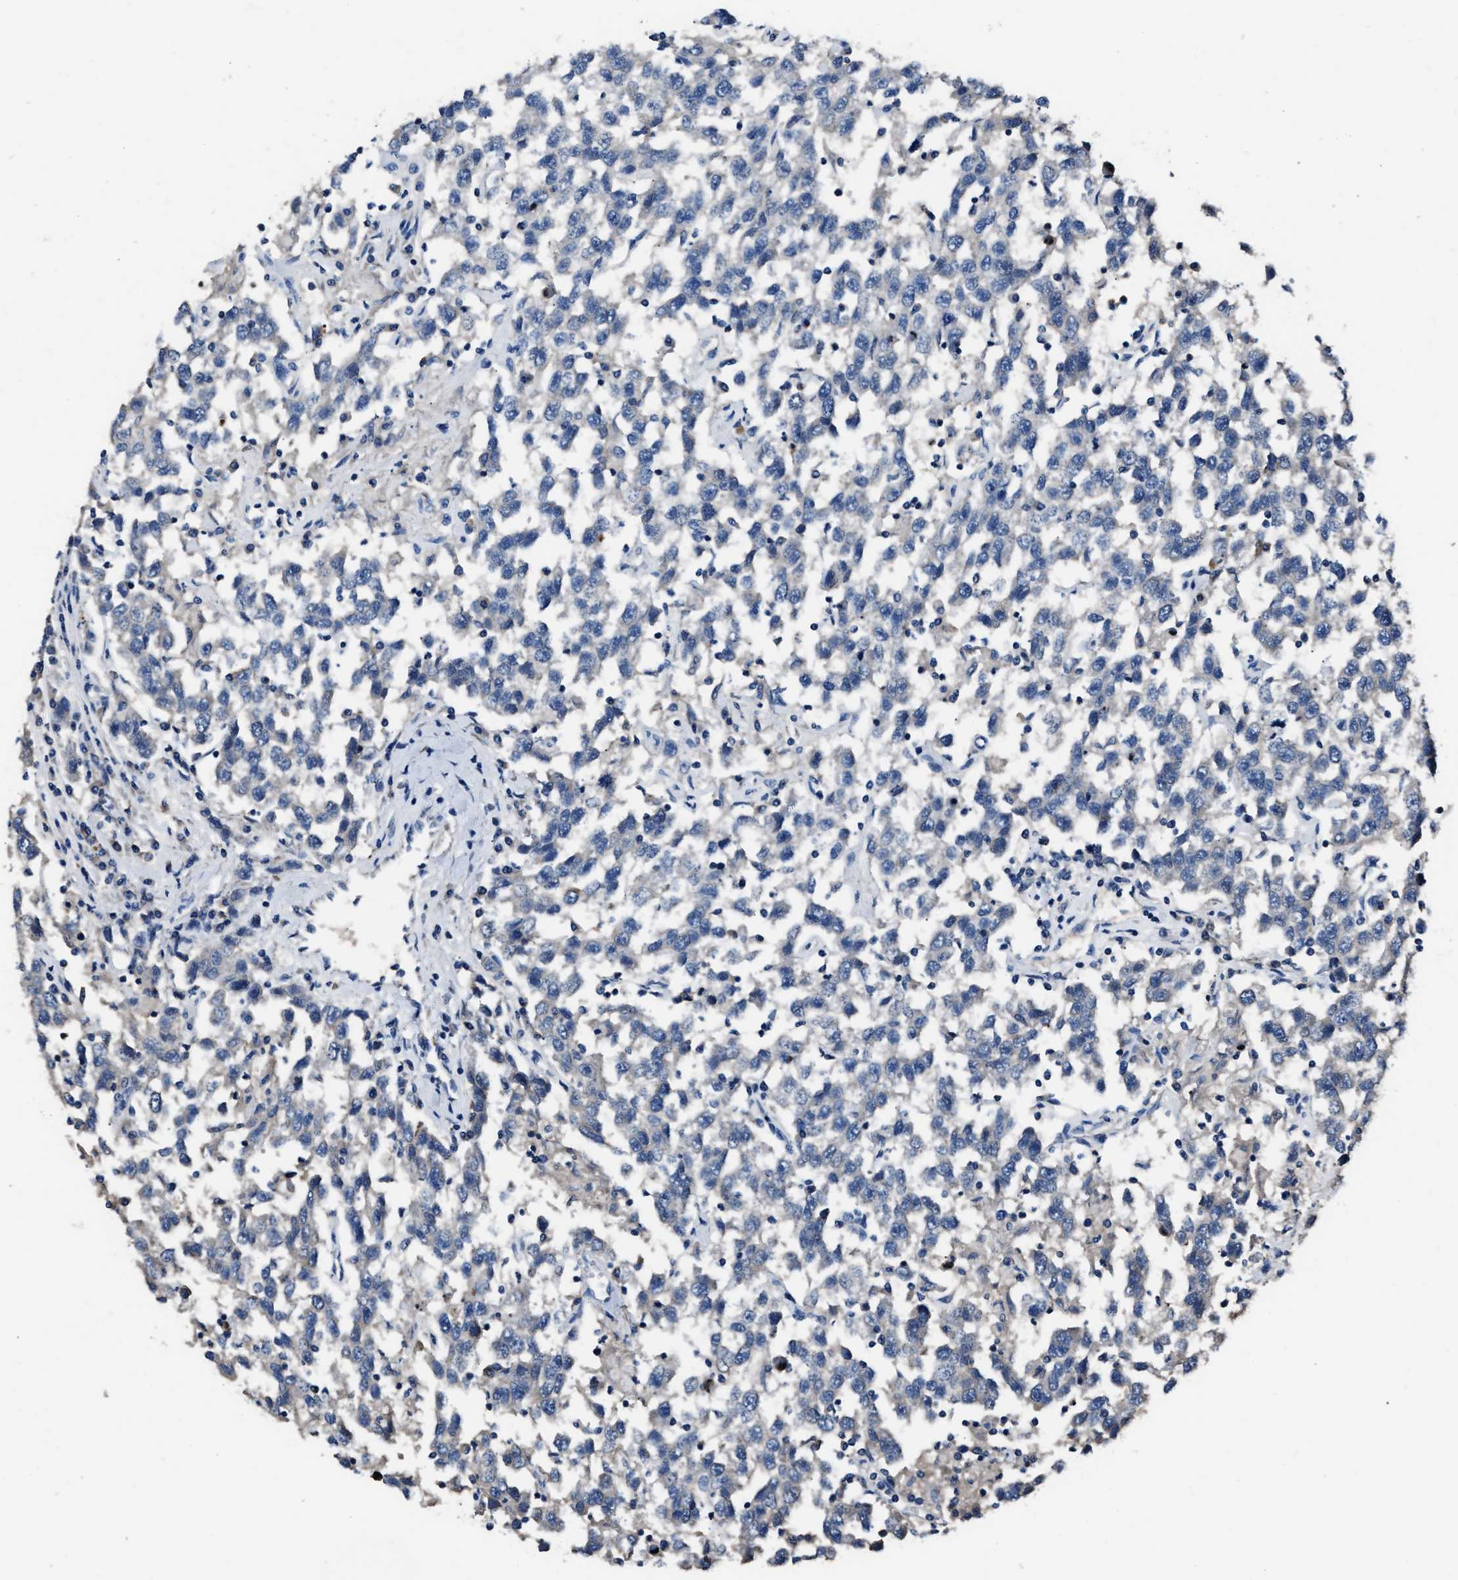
{"staining": {"intensity": "negative", "quantity": "none", "location": "none"}, "tissue": "testis cancer", "cell_type": "Tumor cells", "image_type": "cancer", "snomed": [{"axis": "morphology", "description": "Seminoma, NOS"}, {"axis": "topography", "description": "Testis"}], "caption": "Immunohistochemistry (IHC) photomicrograph of testis cancer stained for a protein (brown), which demonstrates no expression in tumor cells.", "gene": "DNAJC24", "patient": {"sex": "male", "age": 41}}